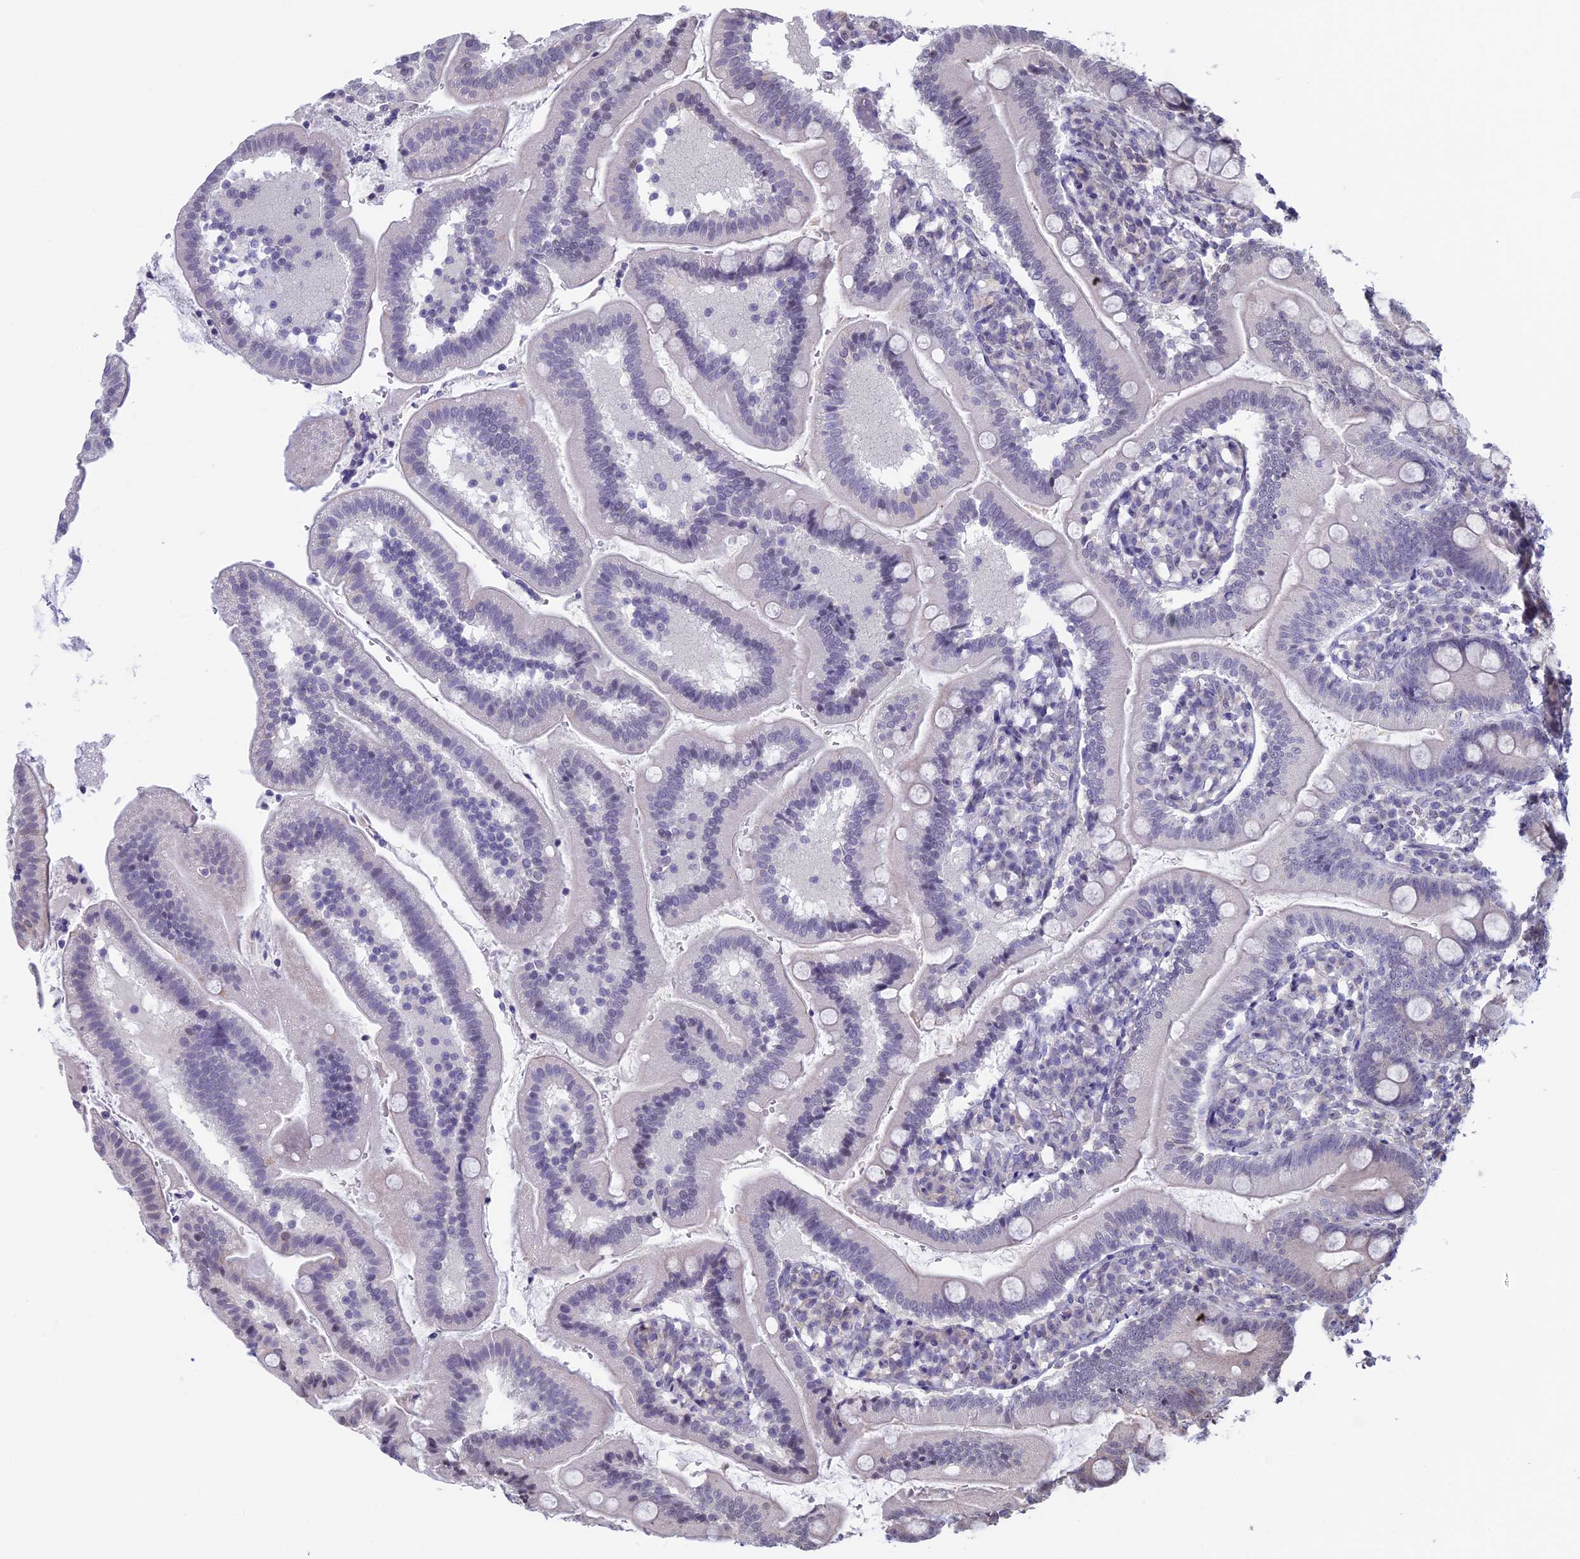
{"staining": {"intensity": "weak", "quantity": "<25%", "location": "nuclear"}, "tissue": "duodenum", "cell_type": "Glandular cells", "image_type": "normal", "snomed": [{"axis": "morphology", "description": "Normal tissue, NOS"}, {"axis": "topography", "description": "Duodenum"}], "caption": "Glandular cells are negative for protein expression in benign human duodenum. (DAB immunohistochemistry, high magnification).", "gene": "SPIRE1", "patient": {"sex": "female", "age": 67}}